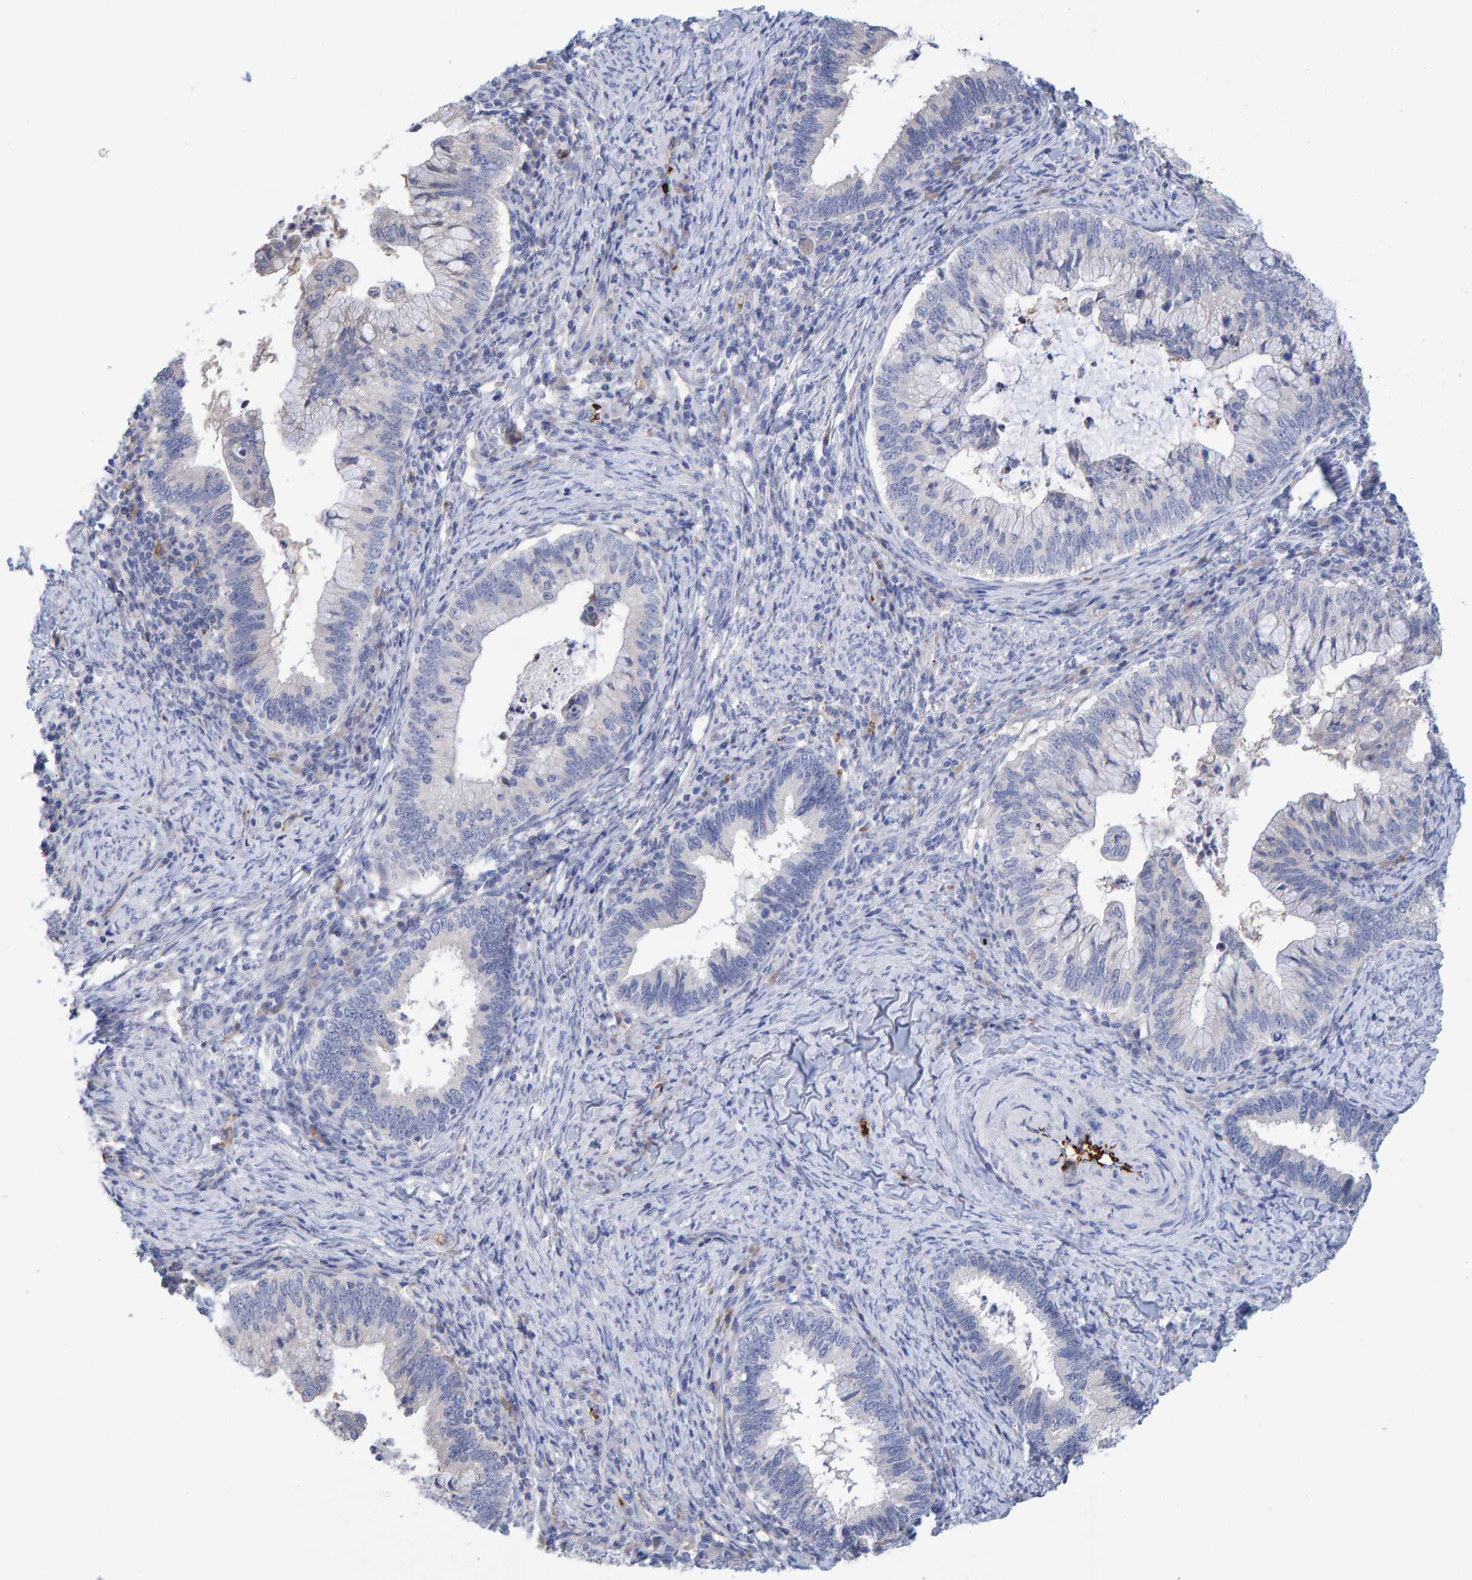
{"staining": {"intensity": "negative", "quantity": "none", "location": "none"}, "tissue": "cervical cancer", "cell_type": "Tumor cells", "image_type": "cancer", "snomed": [{"axis": "morphology", "description": "Adenocarcinoma, NOS"}, {"axis": "topography", "description": "Cervix"}], "caption": "High magnification brightfield microscopy of cervical cancer stained with DAB (3,3'-diaminobenzidine) (brown) and counterstained with hematoxylin (blue): tumor cells show no significant expression.", "gene": "VPS9D1", "patient": {"sex": "female", "age": 36}}